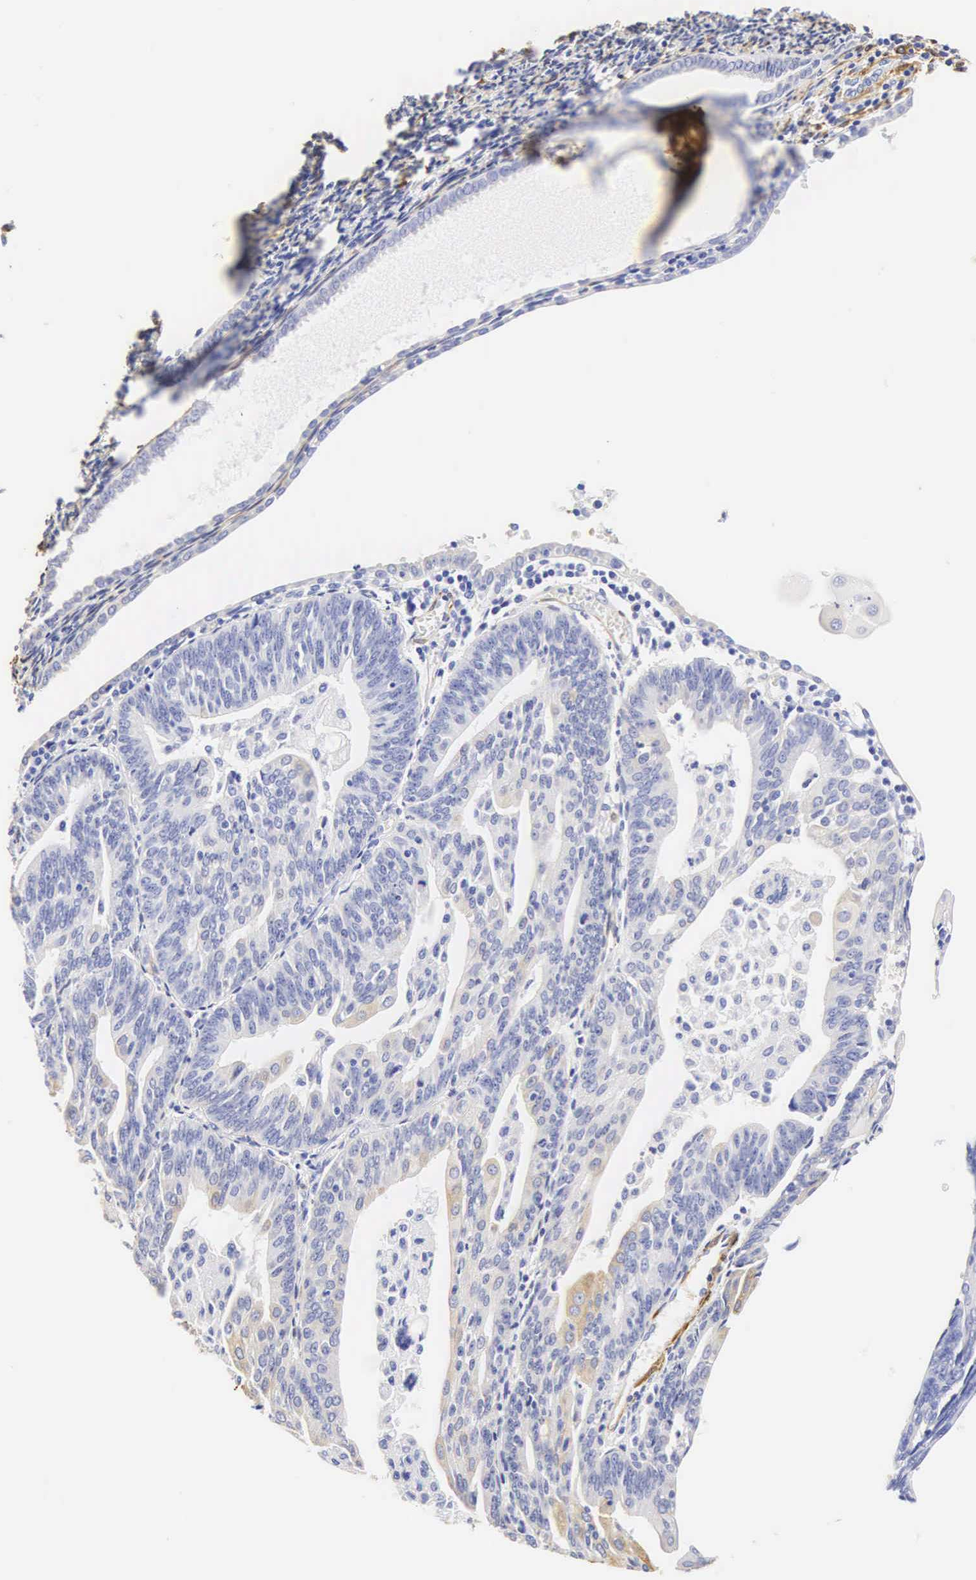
{"staining": {"intensity": "negative", "quantity": "none", "location": "none"}, "tissue": "endometrial cancer", "cell_type": "Tumor cells", "image_type": "cancer", "snomed": [{"axis": "morphology", "description": "Adenocarcinoma, NOS"}, {"axis": "topography", "description": "Endometrium"}], "caption": "Endometrial cancer (adenocarcinoma) was stained to show a protein in brown. There is no significant staining in tumor cells.", "gene": "CNN1", "patient": {"sex": "female", "age": 56}}